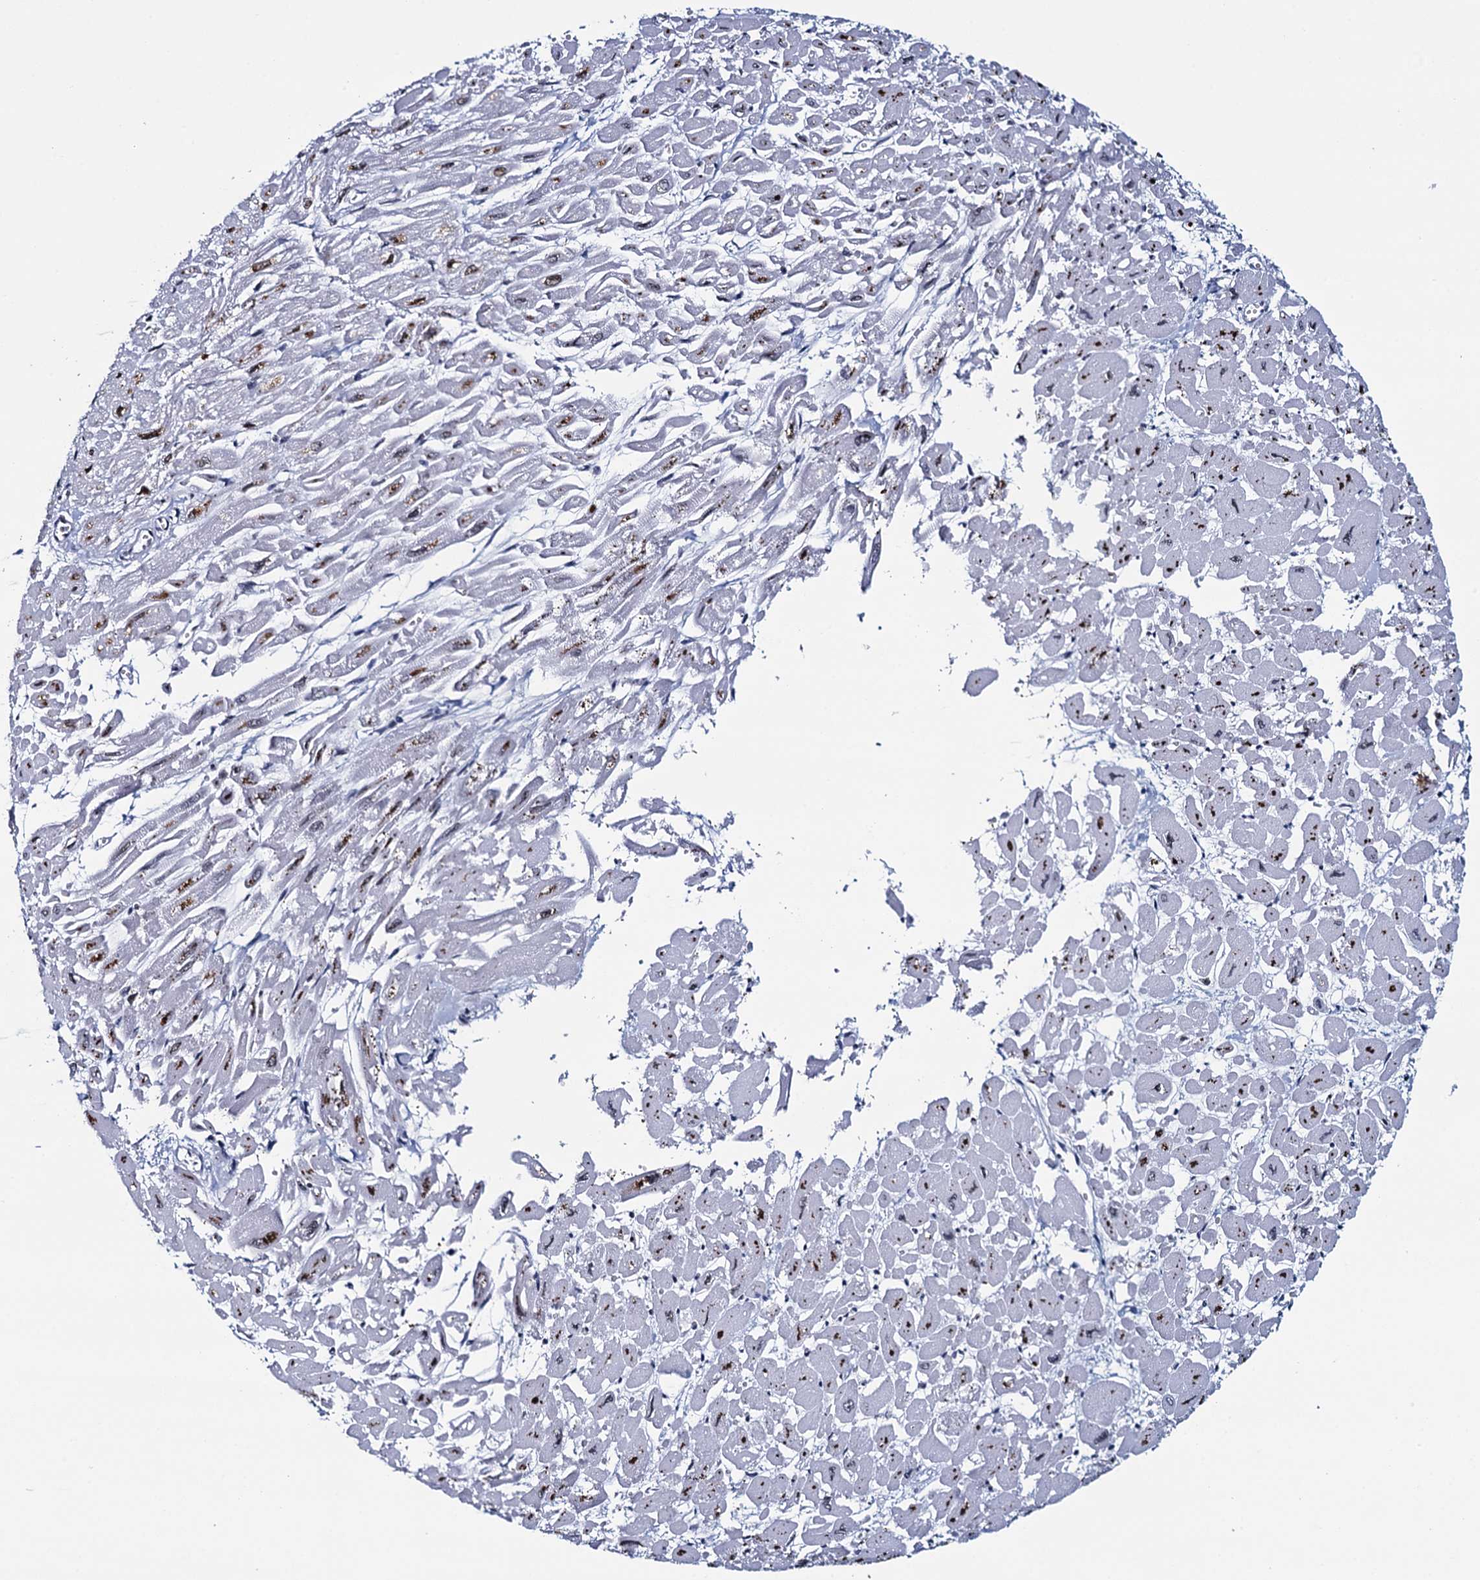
{"staining": {"intensity": "moderate", "quantity": "25%-75%", "location": "nuclear"}, "tissue": "heart muscle", "cell_type": "Cardiomyocytes", "image_type": "normal", "snomed": [{"axis": "morphology", "description": "Normal tissue, NOS"}, {"axis": "topography", "description": "Heart"}], "caption": "Cardiomyocytes reveal medium levels of moderate nuclear staining in about 25%-75% of cells in normal heart muscle.", "gene": "HNRNPUL2", "patient": {"sex": "male", "age": 54}}